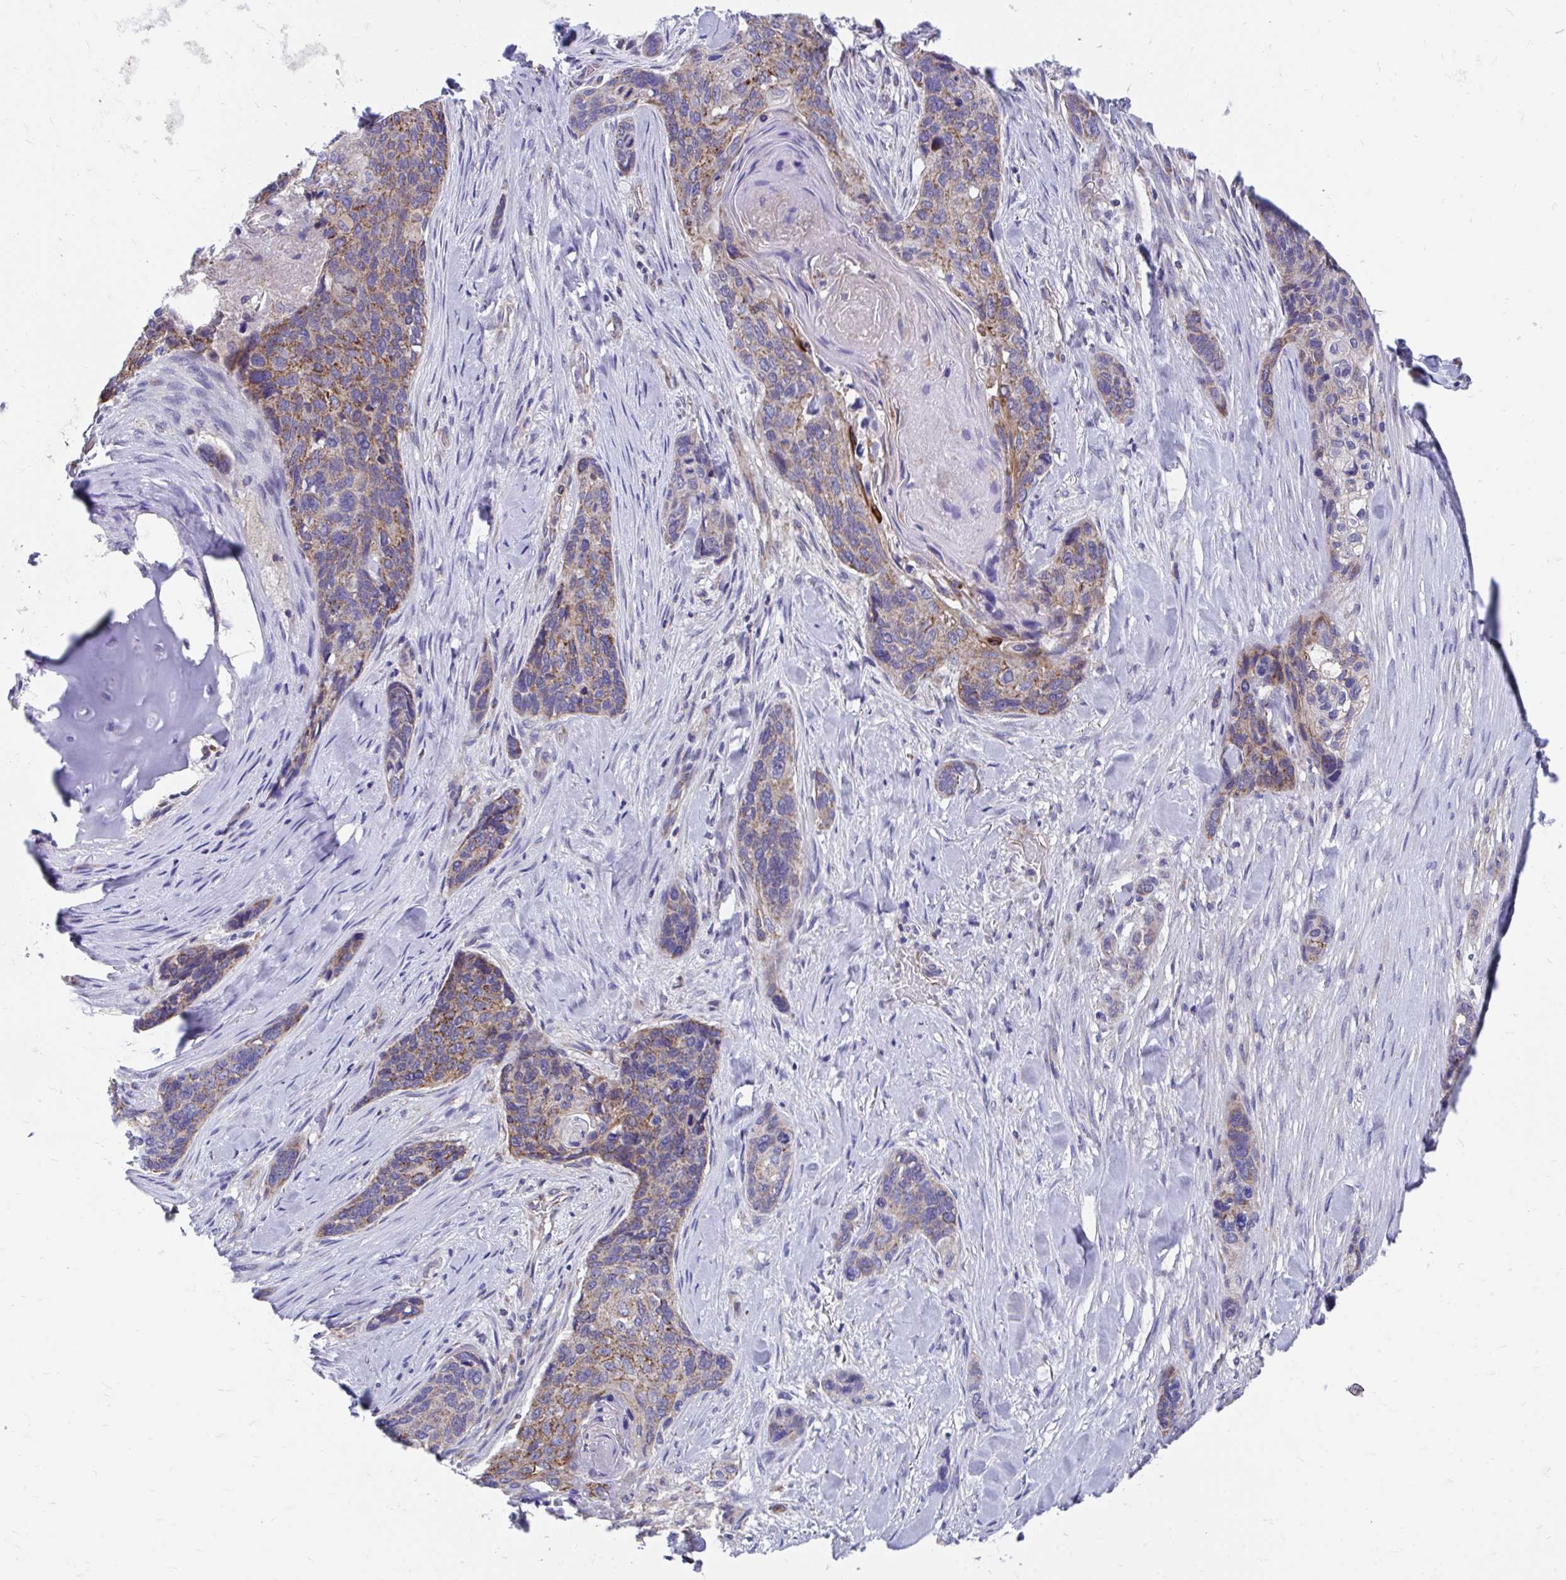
{"staining": {"intensity": "moderate", "quantity": ">75%", "location": "cytoplasmic/membranous"}, "tissue": "lung cancer", "cell_type": "Tumor cells", "image_type": "cancer", "snomed": [{"axis": "morphology", "description": "Squamous cell carcinoma, NOS"}, {"axis": "morphology", "description": "Squamous cell carcinoma, metastatic, NOS"}, {"axis": "topography", "description": "Lymph node"}, {"axis": "topography", "description": "Lung"}], "caption": "A brown stain labels moderate cytoplasmic/membranous positivity of a protein in human lung squamous cell carcinoma tumor cells. The staining was performed using DAB to visualize the protein expression in brown, while the nuclei were stained in blue with hematoxylin (Magnification: 20x).", "gene": "FHIP1B", "patient": {"sex": "male", "age": 41}}